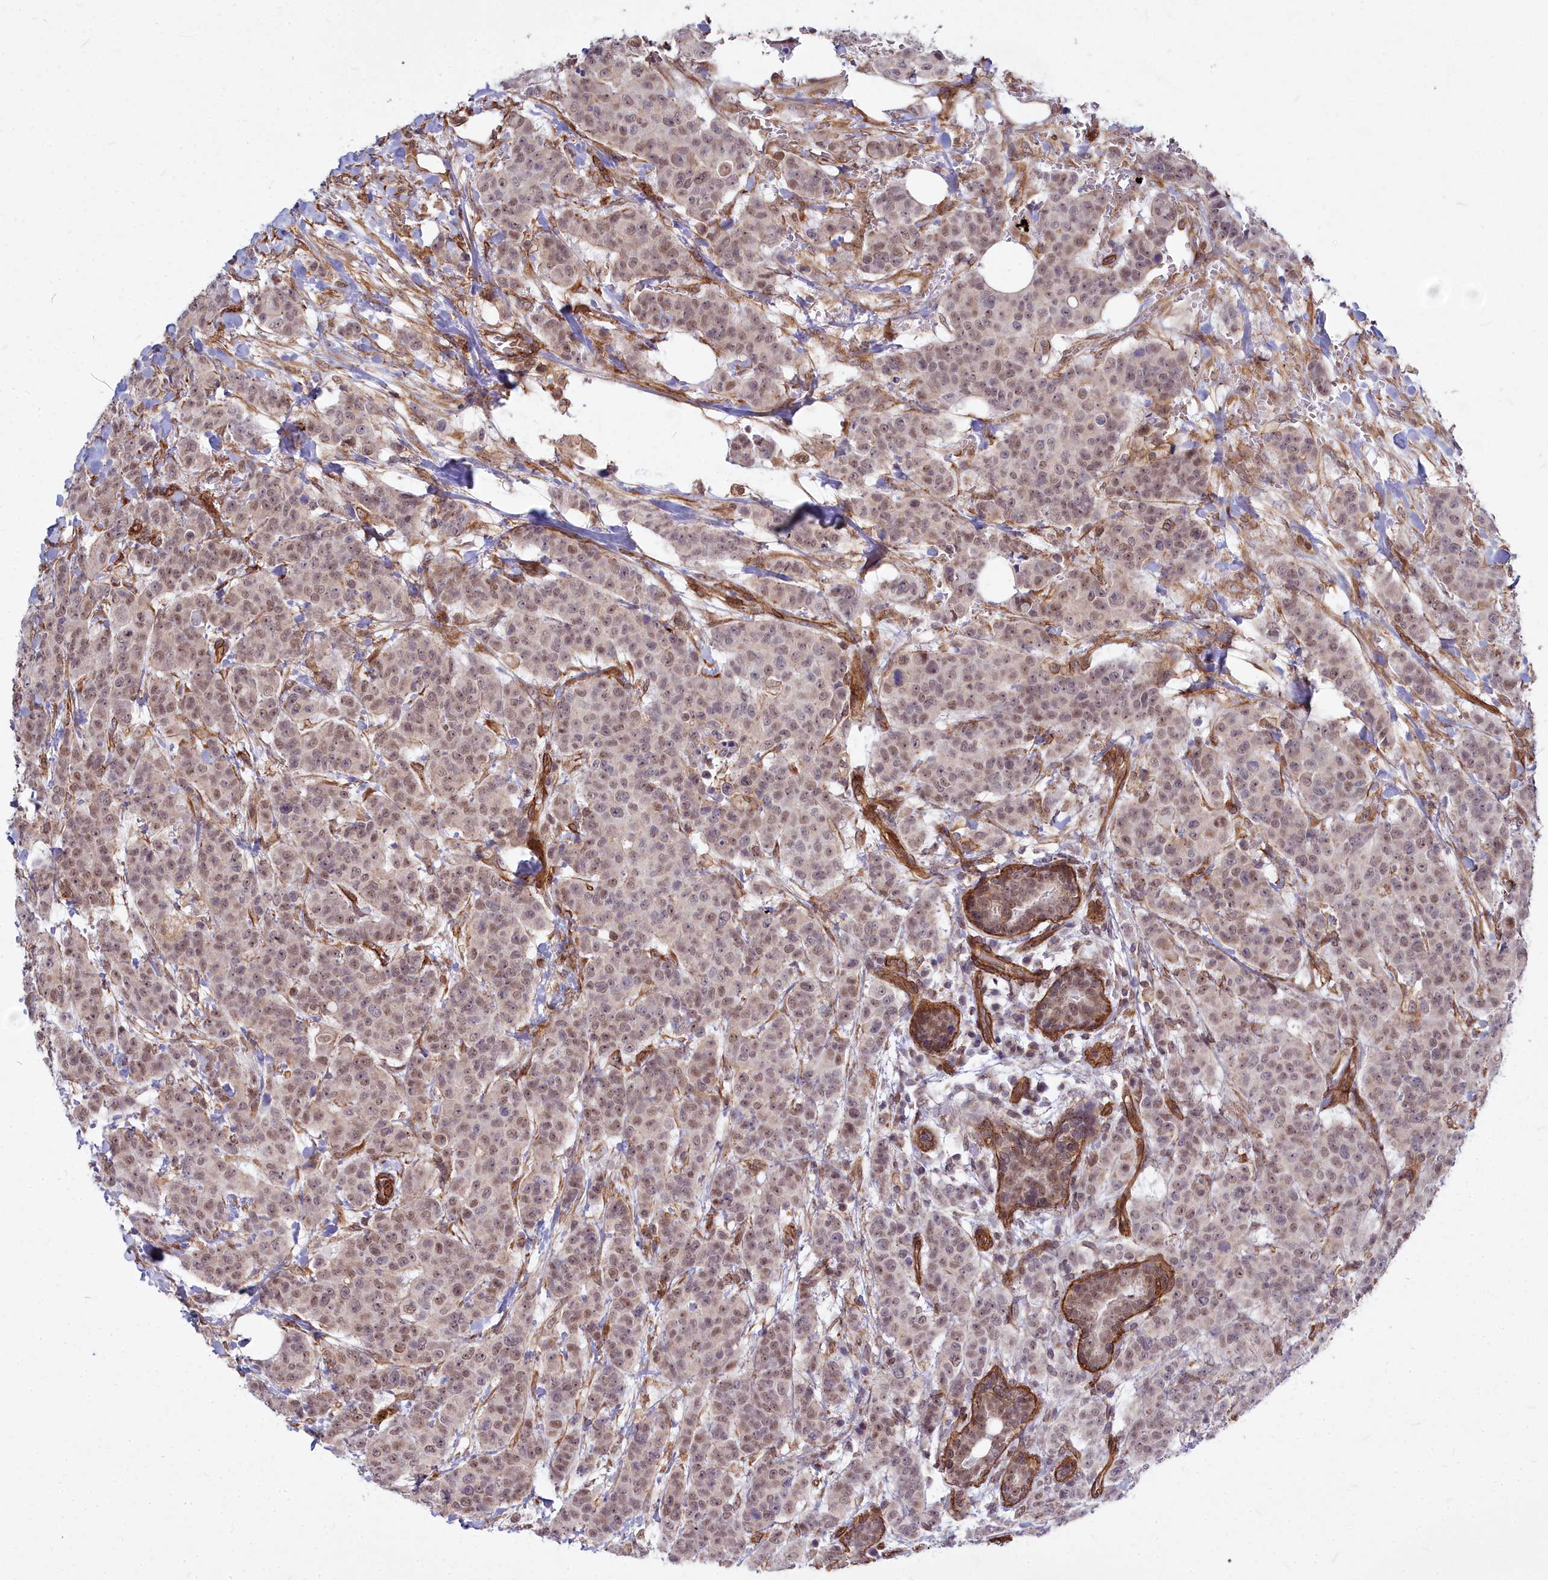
{"staining": {"intensity": "weak", "quantity": ">75%", "location": "nuclear"}, "tissue": "breast cancer", "cell_type": "Tumor cells", "image_type": "cancer", "snomed": [{"axis": "morphology", "description": "Duct carcinoma"}, {"axis": "topography", "description": "Breast"}], "caption": "A high-resolution histopathology image shows immunohistochemistry (IHC) staining of breast cancer, which reveals weak nuclear expression in about >75% of tumor cells.", "gene": "YJU2", "patient": {"sex": "female", "age": 40}}